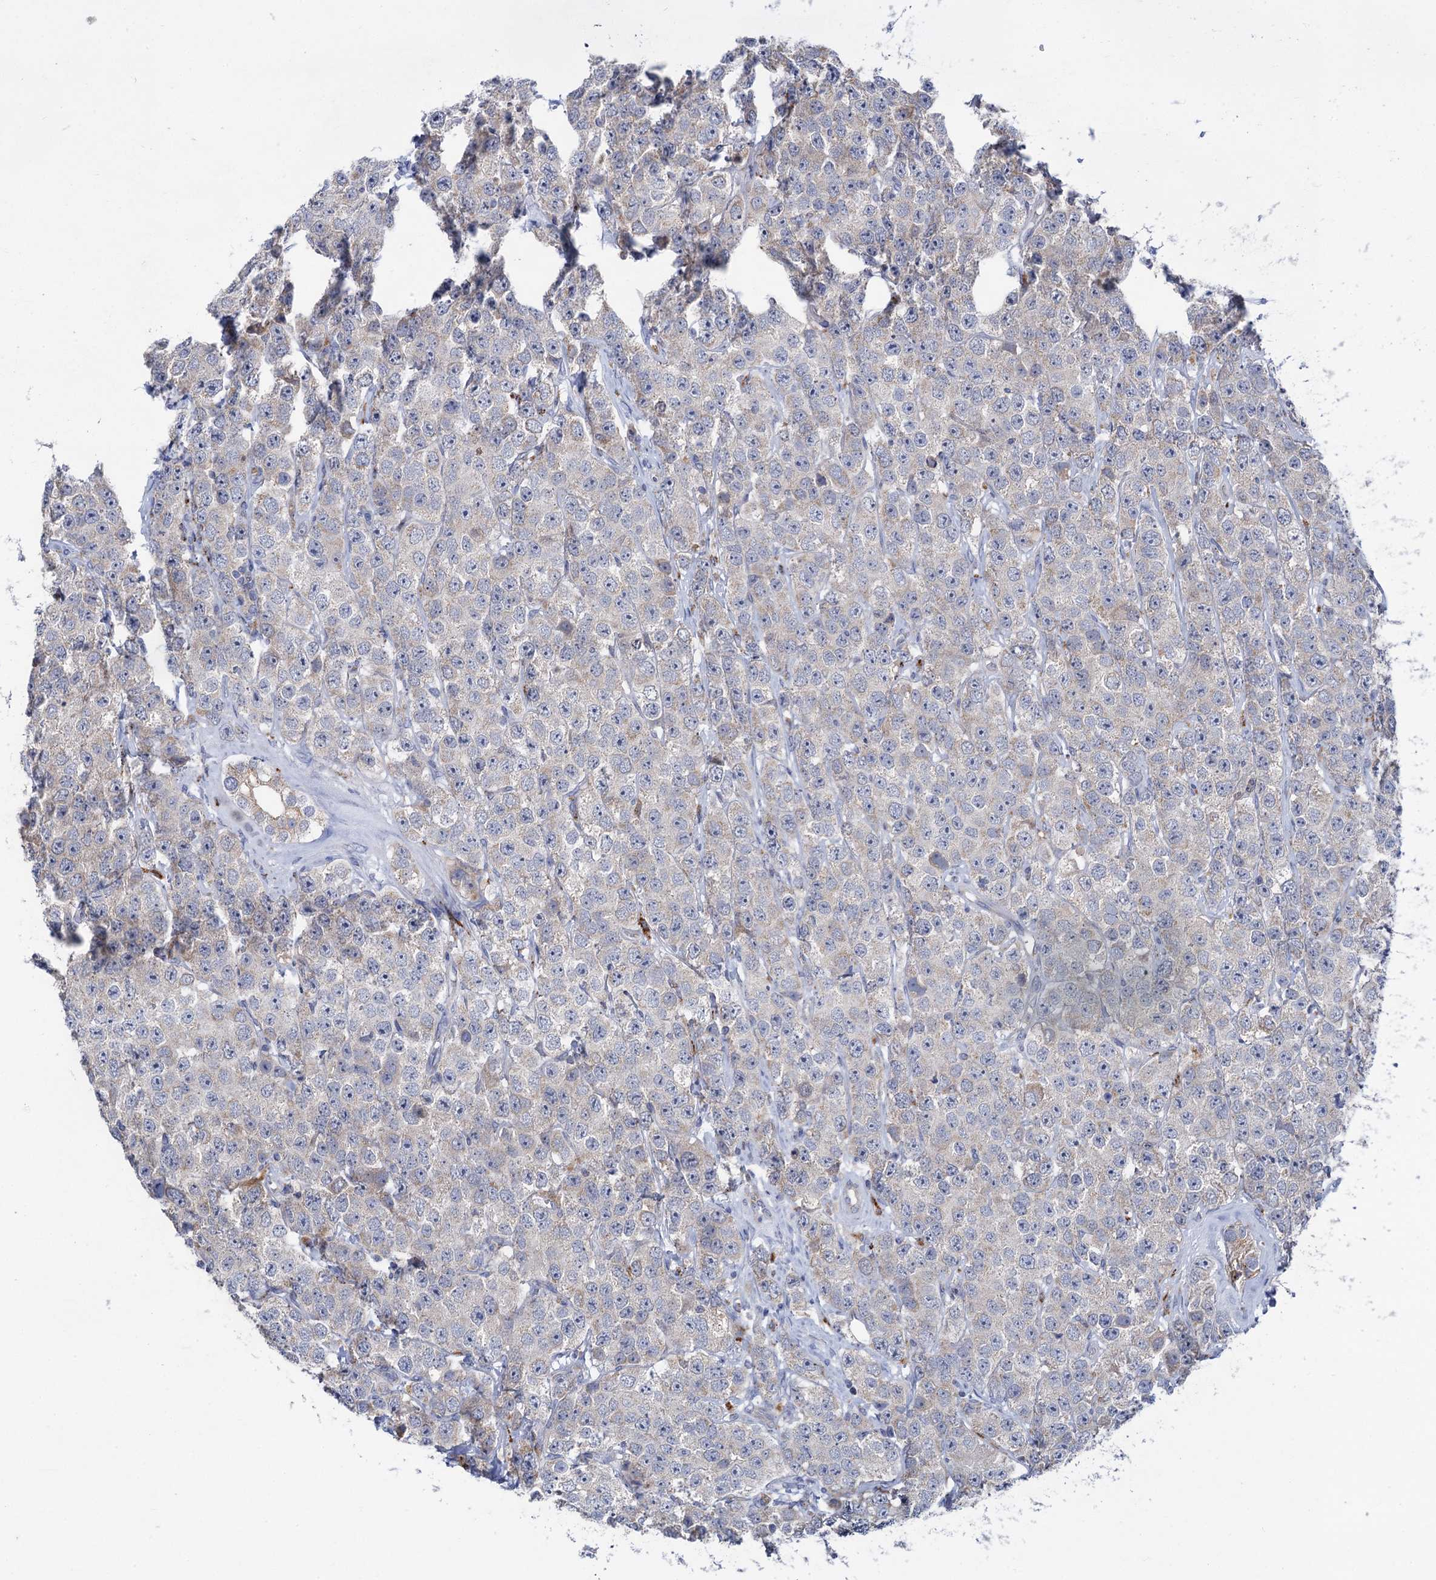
{"staining": {"intensity": "negative", "quantity": "none", "location": "none"}, "tissue": "testis cancer", "cell_type": "Tumor cells", "image_type": "cancer", "snomed": [{"axis": "morphology", "description": "Seminoma, NOS"}, {"axis": "topography", "description": "Testis"}], "caption": "Immunohistochemistry of human seminoma (testis) demonstrates no positivity in tumor cells.", "gene": "ANKS3", "patient": {"sex": "male", "age": 28}}